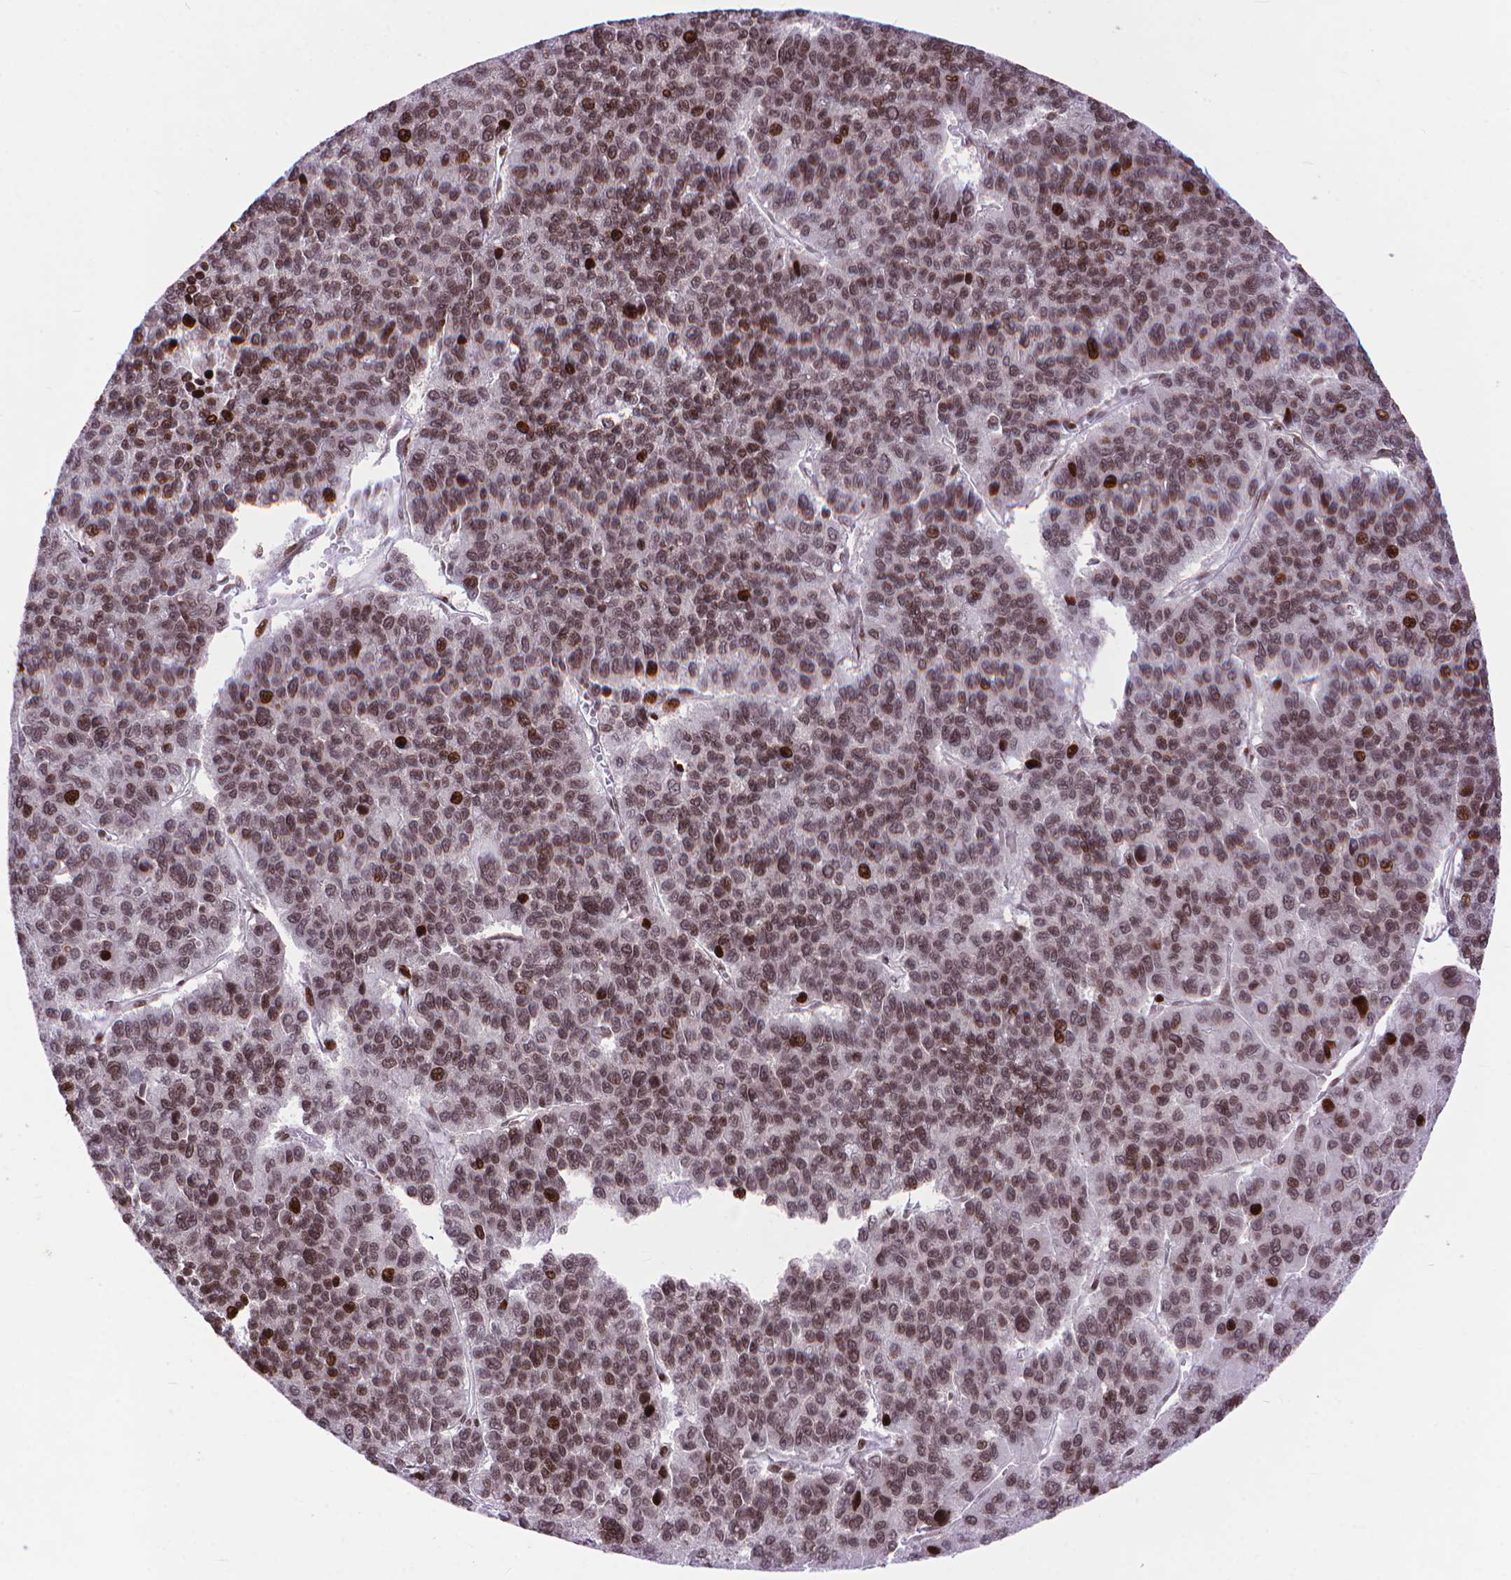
{"staining": {"intensity": "weak", "quantity": ">75%", "location": "nuclear"}, "tissue": "liver cancer", "cell_type": "Tumor cells", "image_type": "cancer", "snomed": [{"axis": "morphology", "description": "Carcinoma, Hepatocellular, NOS"}, {"axis": "topography", "description": "Liver"}], "caption": "A brown stain labels weak nuclear positivity of a protein in human liver cancer (hepatocellular carcinoma) tumor cells.", "gene": "AMER1", "patient": {"sex": "female", "age": 41}}